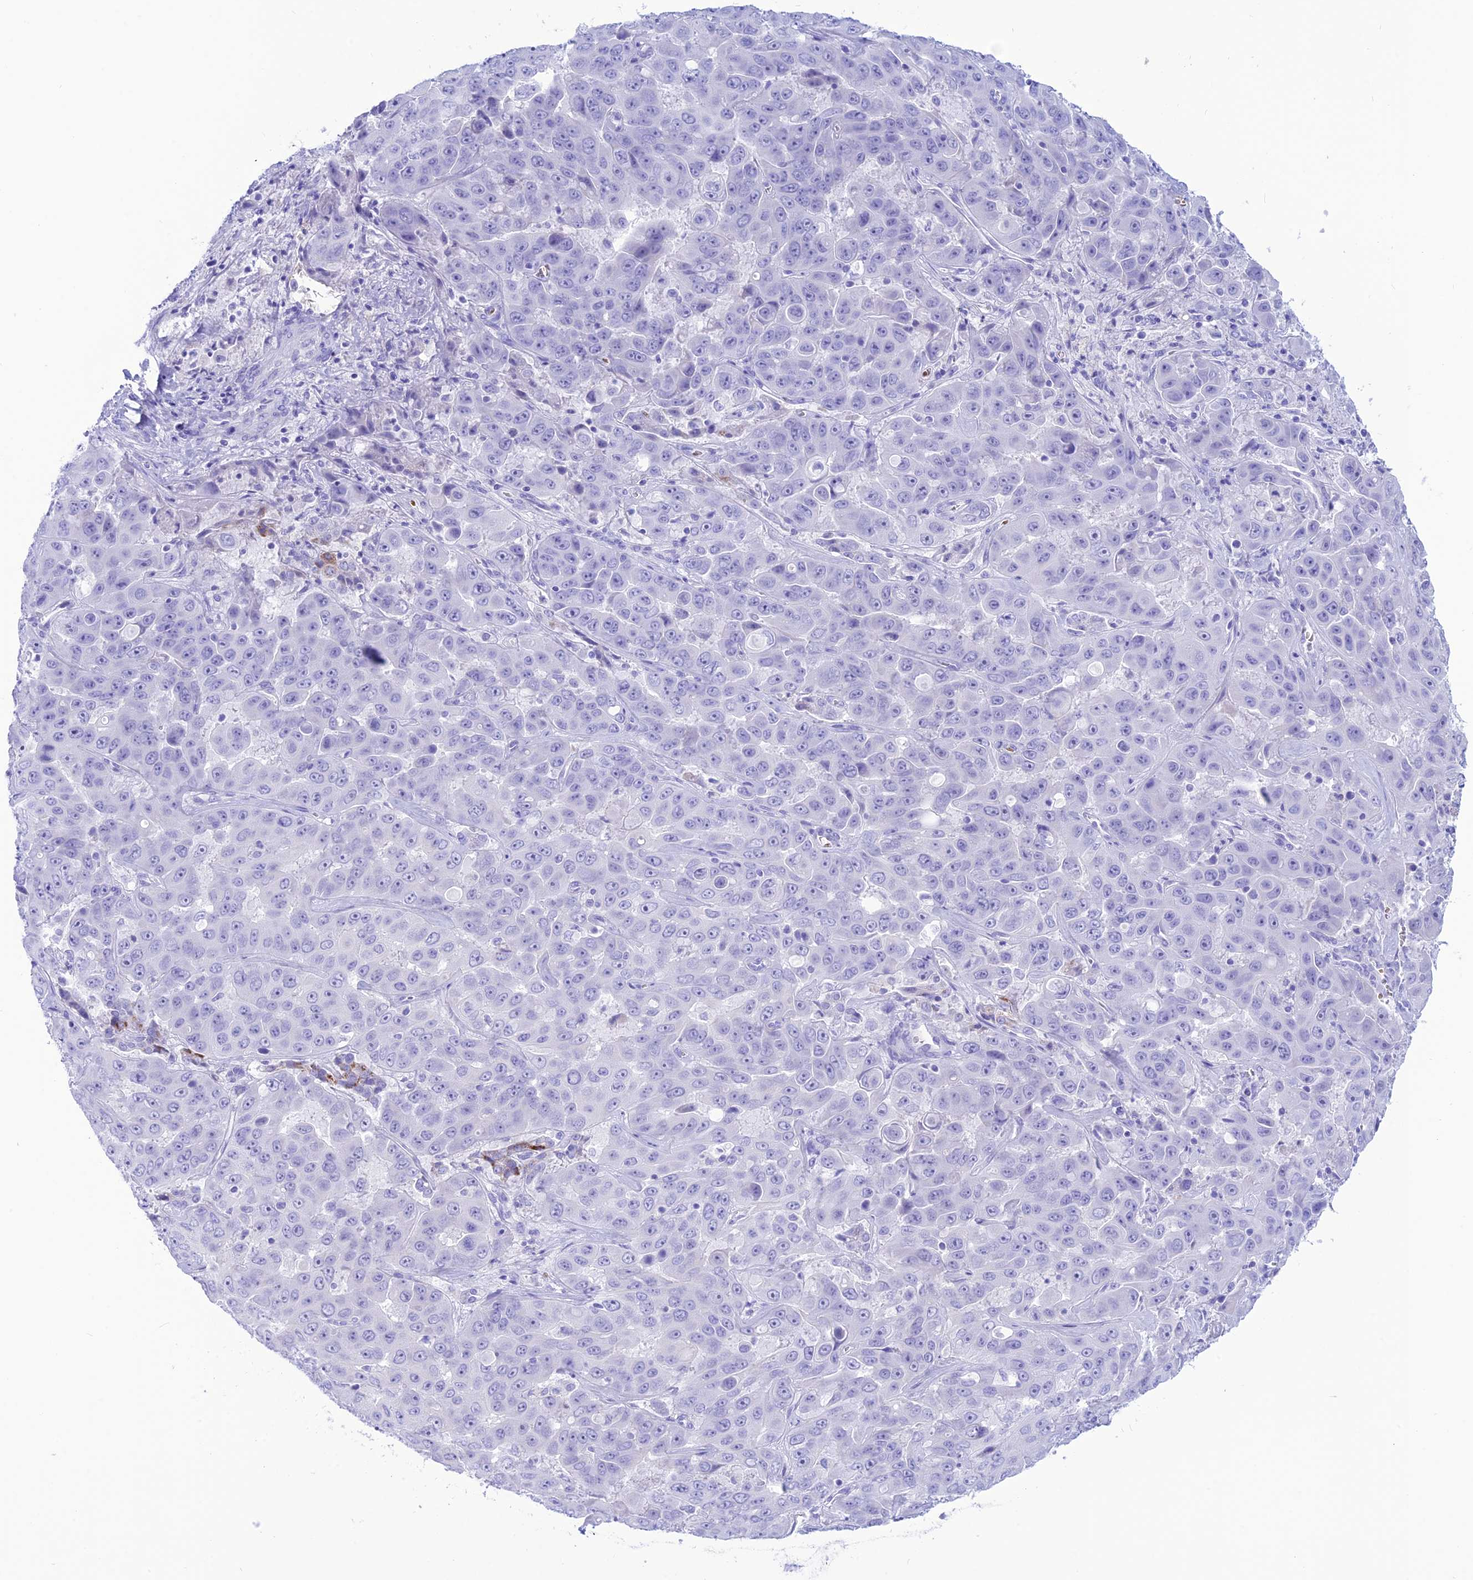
{"staining": {"intensity": "negative", "quantity": "none", "location": "none"}, "tissue": "liver cancer", "cell_type": "Tumor cells", "image_type": "cancer", "snomed": [{"axis": "morphology", "description": "Cholangiocarcinoma"}, {"axis": "topography", "description": "Liver"}], "caption": "The immunohistochemistry image has no significant positivity in tumor cells of liver cancer tissue.", "gene": "GLYATL1", "patient": {"sex": "female", "age": 52}}